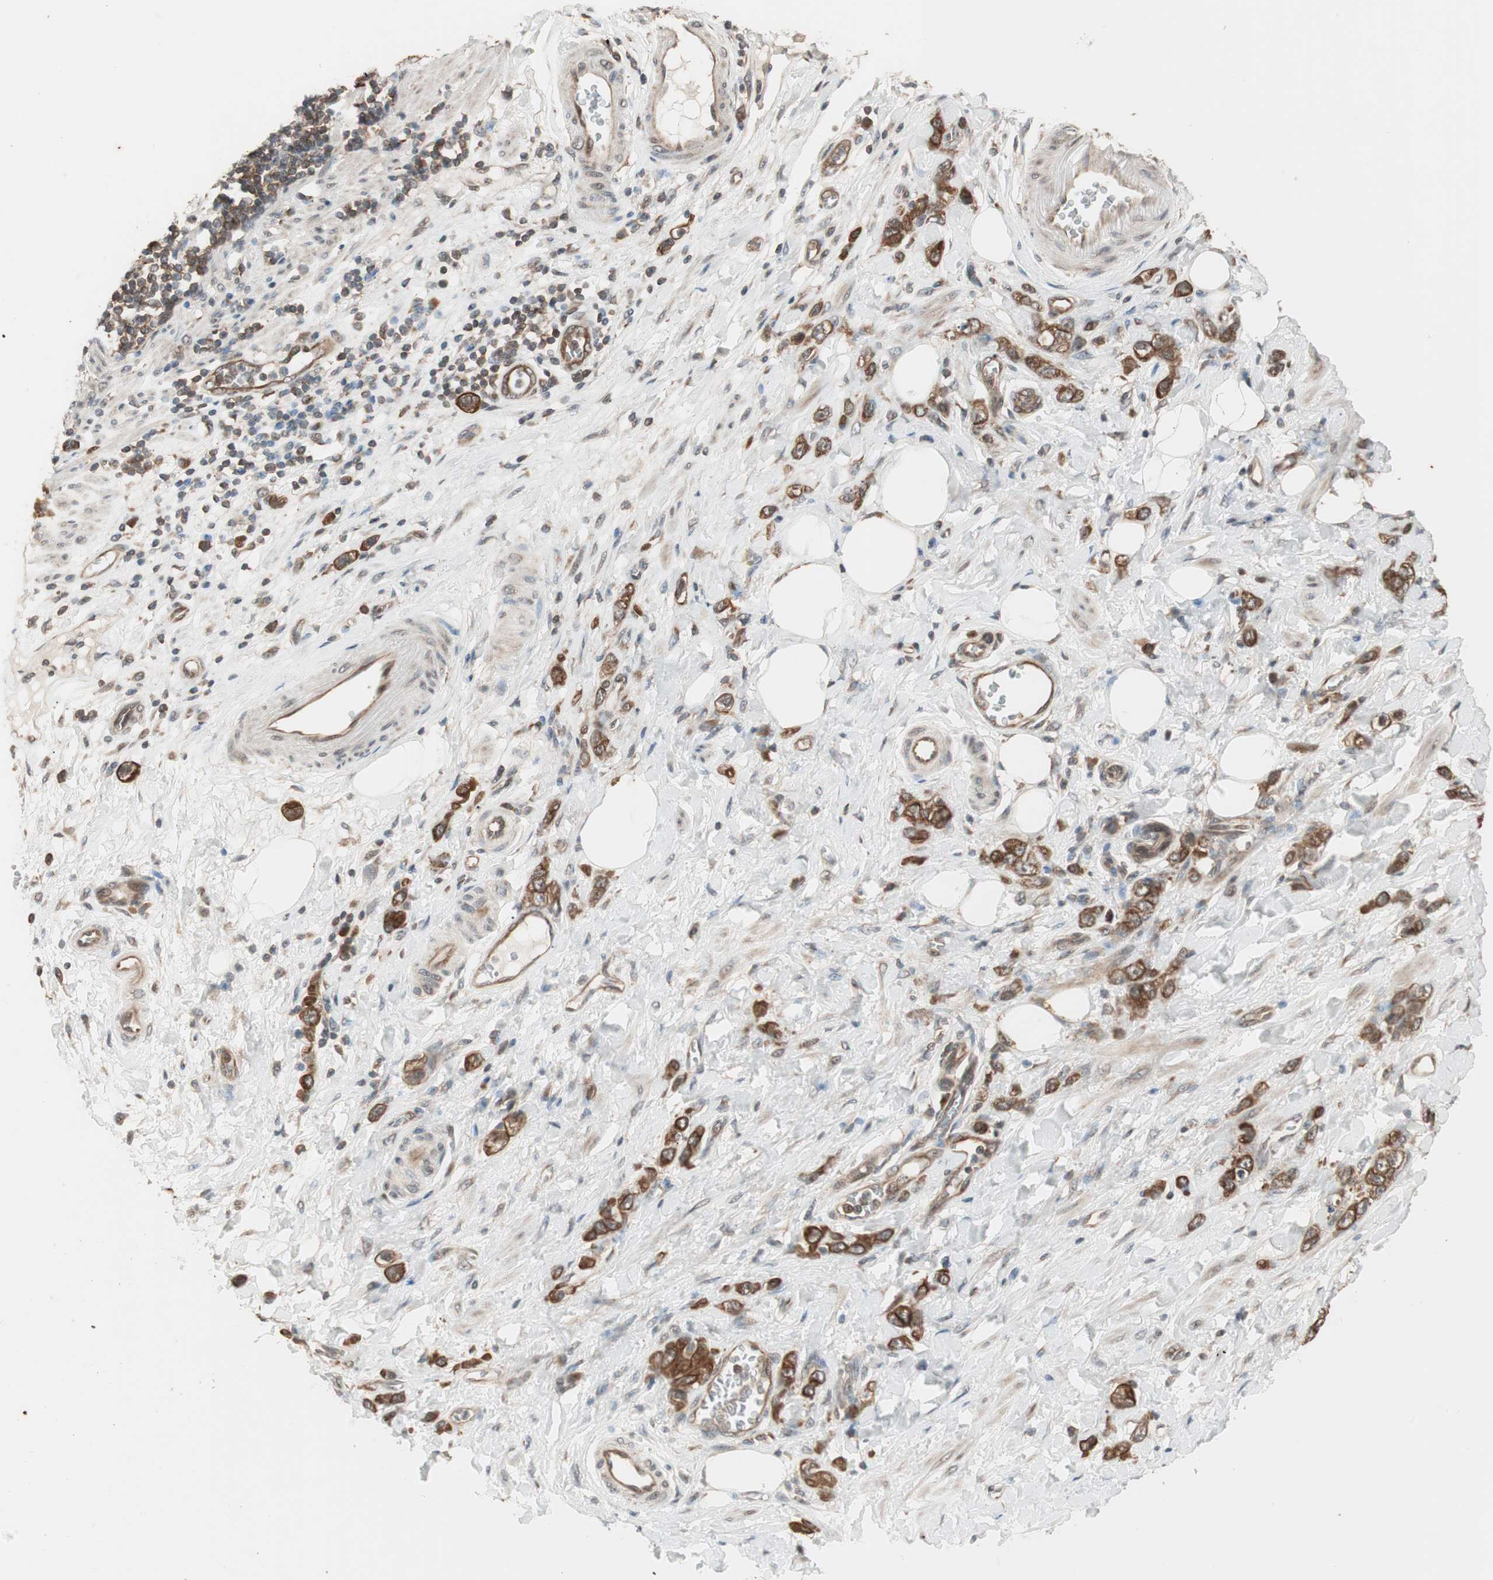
{"staining": {"intensity": "moderate", "quantity": ">75%", "location": "cytoplasmic/membranous"}, "tissue": "stomach cancer", "cell_type": "Tumor cells", "image_type": "cancer", "snomed": [{"axis": "morphology", "description": "Adenocarcinoma, NOS"}, {"axis": "topography", "description": "Stomach"}], "caption": "This image displays IHC staining of human stomach adenocarcinoma, with medium moderate cytoplasmic/membranous expression in approximately >75% of tumor cells.", "gene": "FBXO5", "patient": {"sex": "male", "age": 82}}